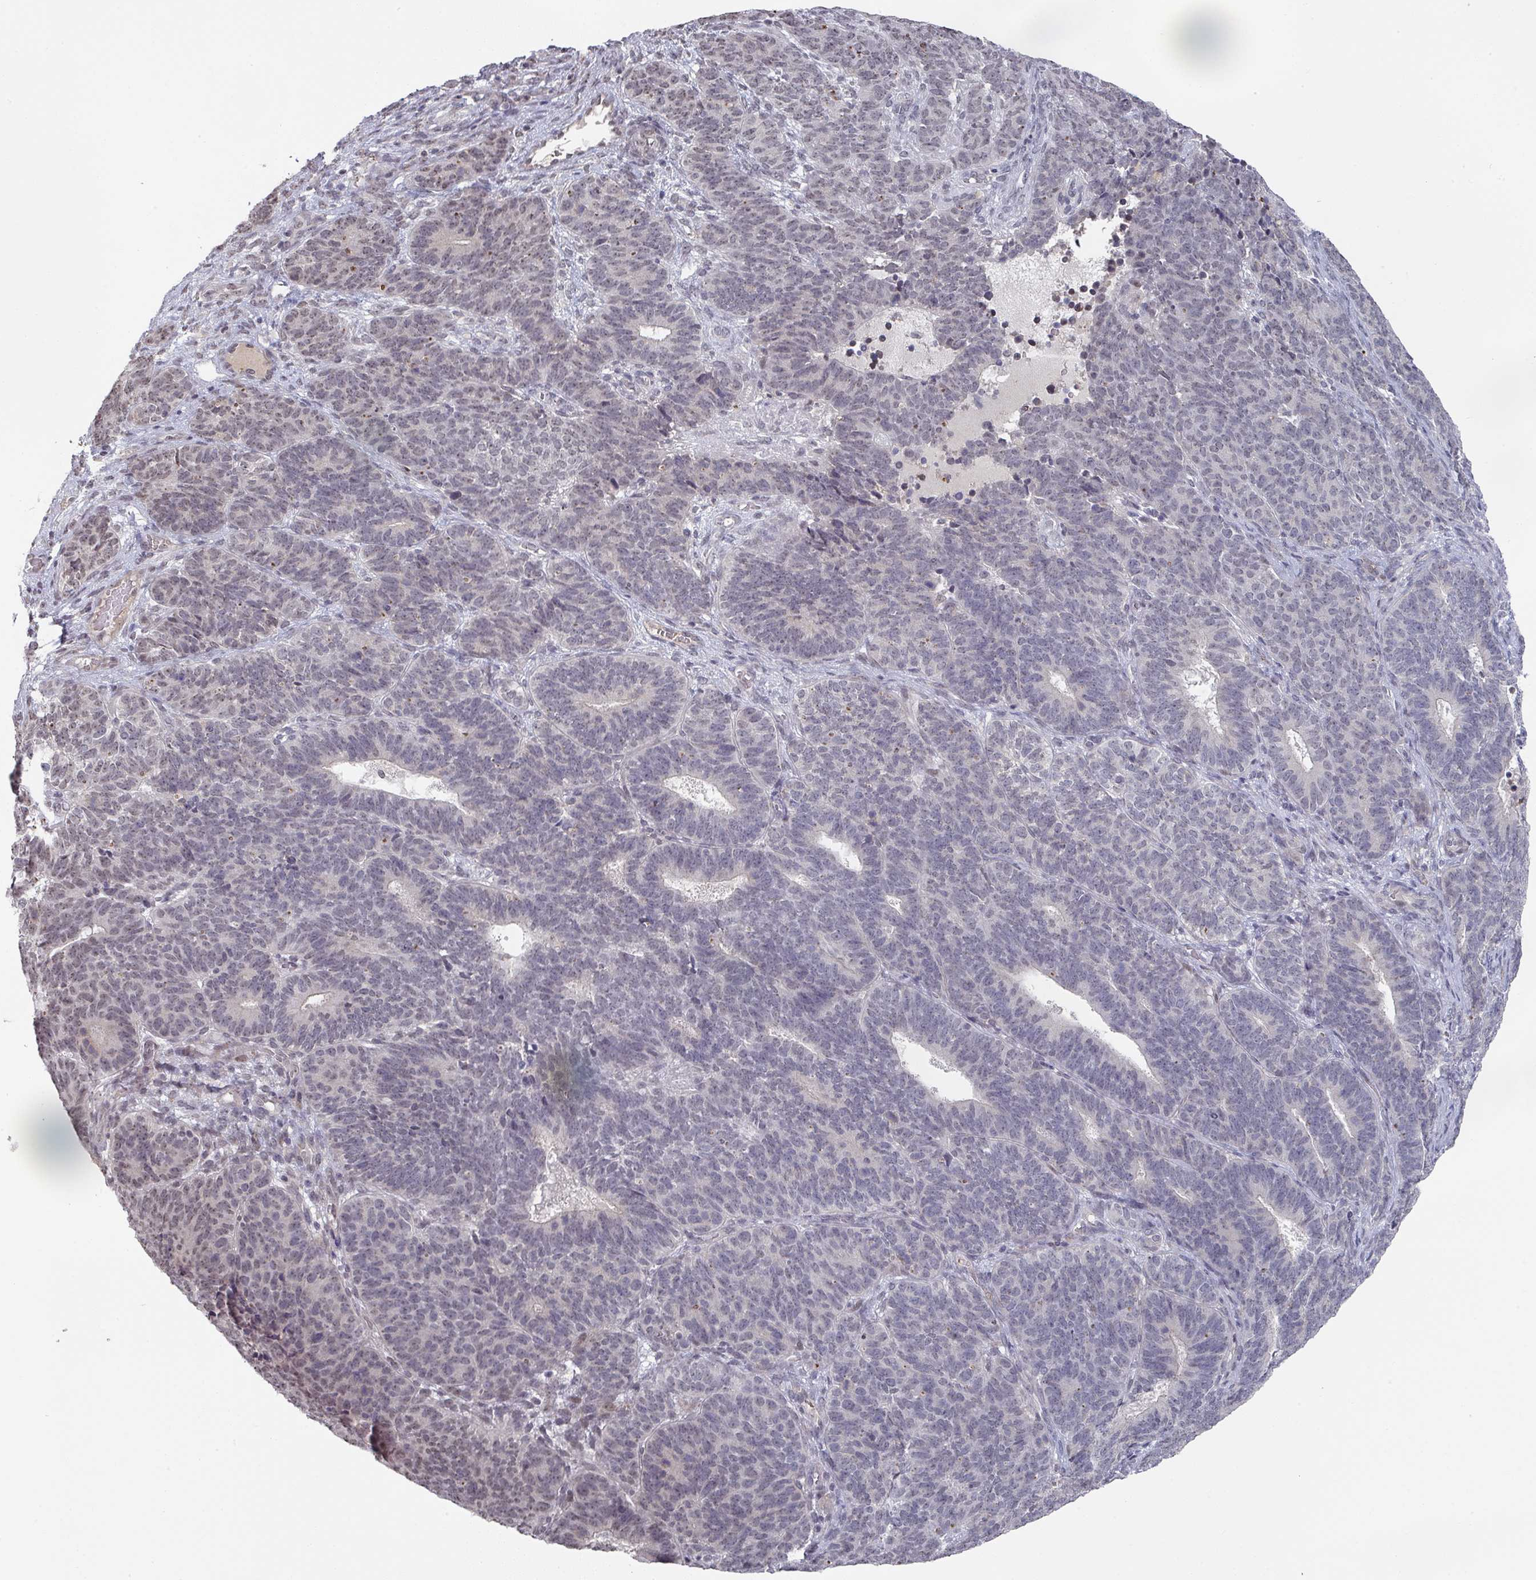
{"staining": {"intensity": "weak", "quantity": "<25%", "location": "nuclear"}, "tissue": "endometrial cancer", "cell_type": "Tumor cells", "image_type": "cancer", "snomed": [{"axis": "morphology", "description": "Adenocarcinoma, NOS"}, {"axis": "topography", "description": "Endometrium"}], "caption": "Protein analysis of endometrial adenocarcinoma exhibits no significant staining in tumor cells.", "gene": "ZNF654", "patient": {"sex": "female", "age": 70}}